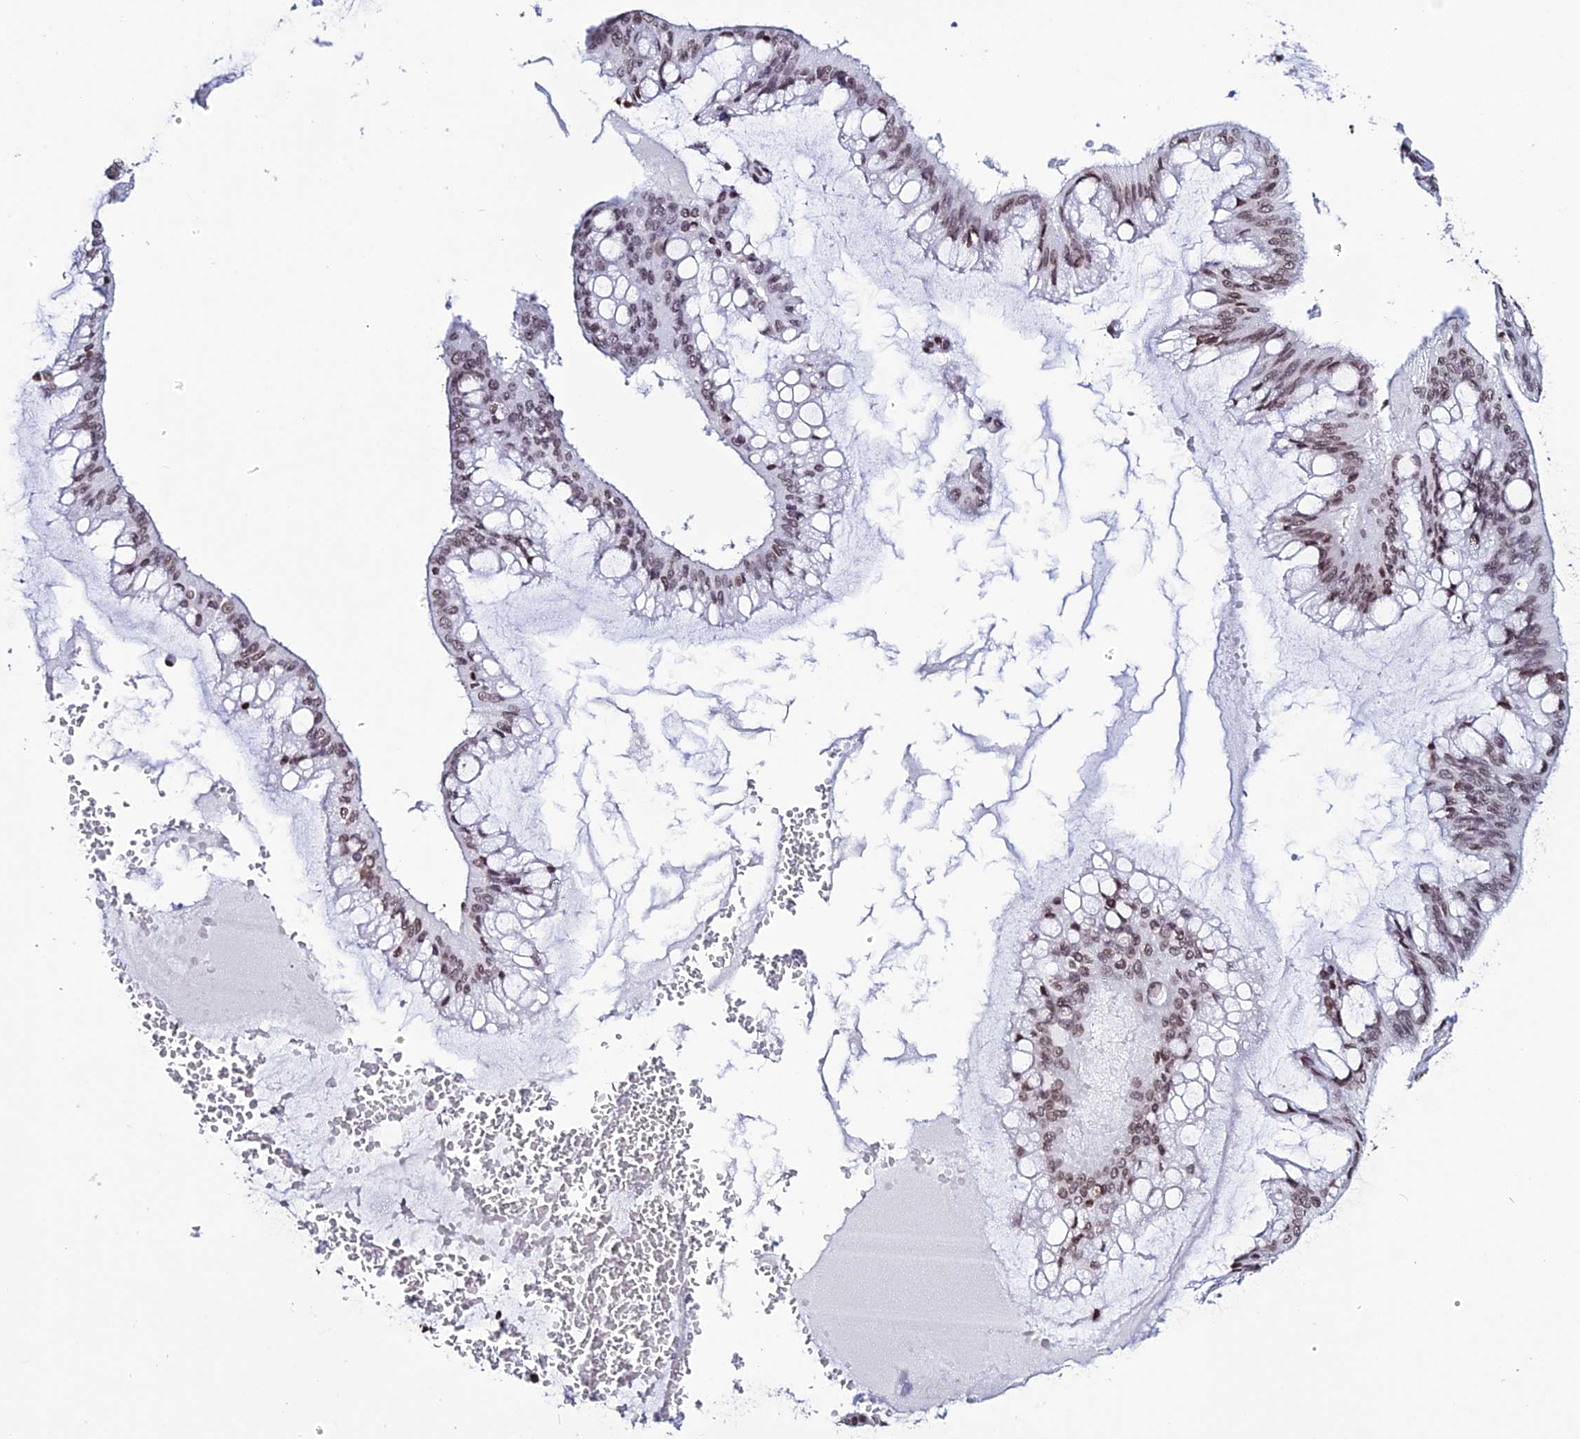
{"staining": {"intensity": "moderate", "quantity": ">75%", "location": "nuclear"}, "tissue": "ovarian cancer", "cell_type": "Tumor cells", "image_type": "cancer", "snomed": [{"axis": "morphology", "description": "Cystadenocarcinoma, mucinous, NOS"}, {"axis": "topography", "description": "Ovary"}], "caption": "This image demonstrates immunohistochemistry (IHC) staining of human mucinous cystadenocarcinoma (ovarian), with medium moderate nuclear expression in approximately >75% of tumor cells.", "gene": "MACROH2A2", "patient": {"sex": "female", "age": 73}}